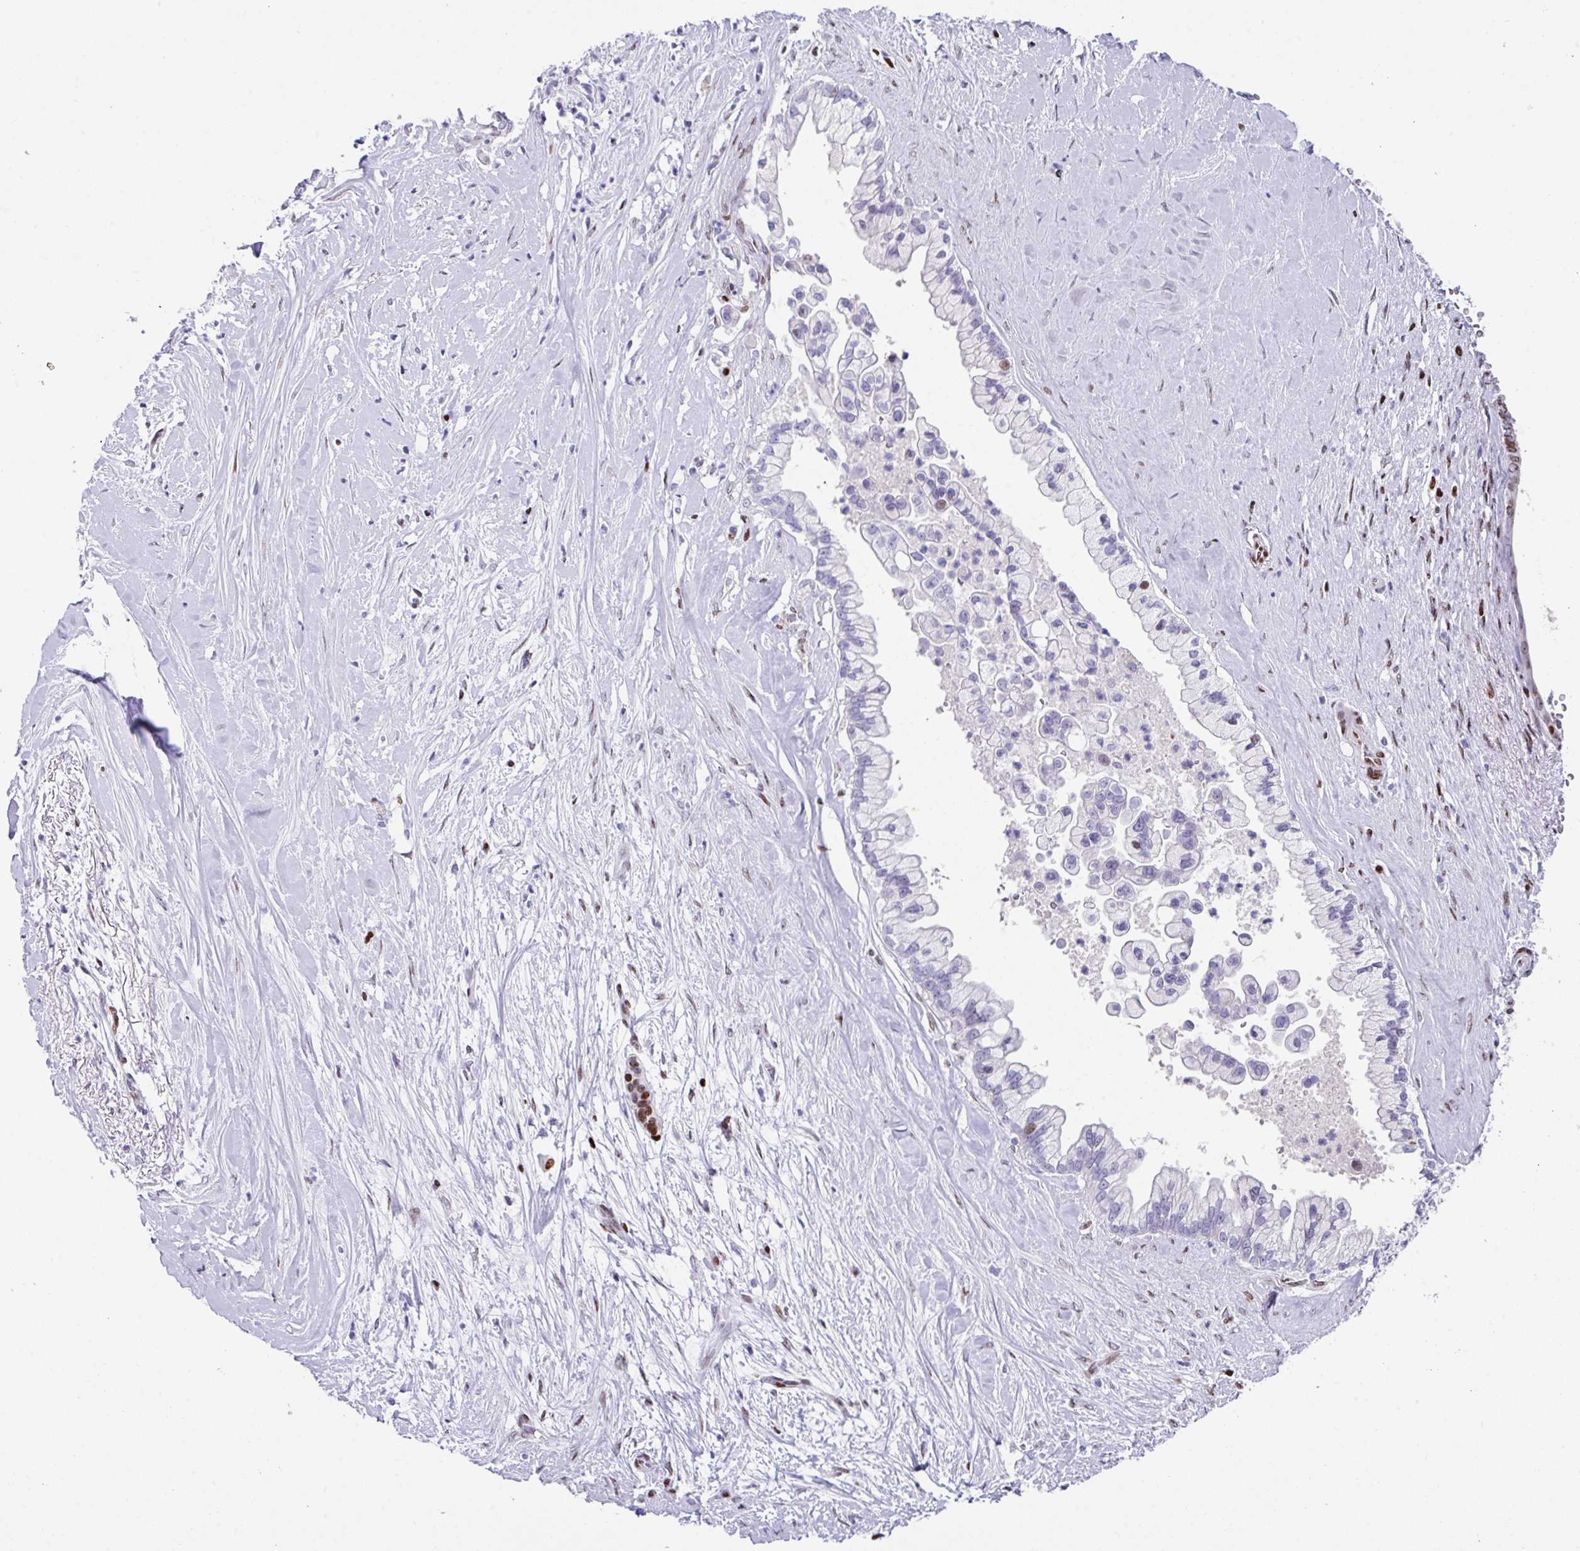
{"staining": {"intensity": "negative", "quantity": "none", "location": "none"}, "tissue": "pancreatic cancer", "cell_type": "Tumor cells", "image_type": "cancer", "snomed": [{"axis": "morphology", "description": "Adenocarcinoma, NOS"}, {"axis": "topography", "description": "Pancreas"}], "caption": "Immunohistochemical staining of human pancreatic cancer (adenocarcinoma) shows no significant staining in tumor cells.", "gene": "TCF3", "patient": {"sex": "female", "age": 69}}